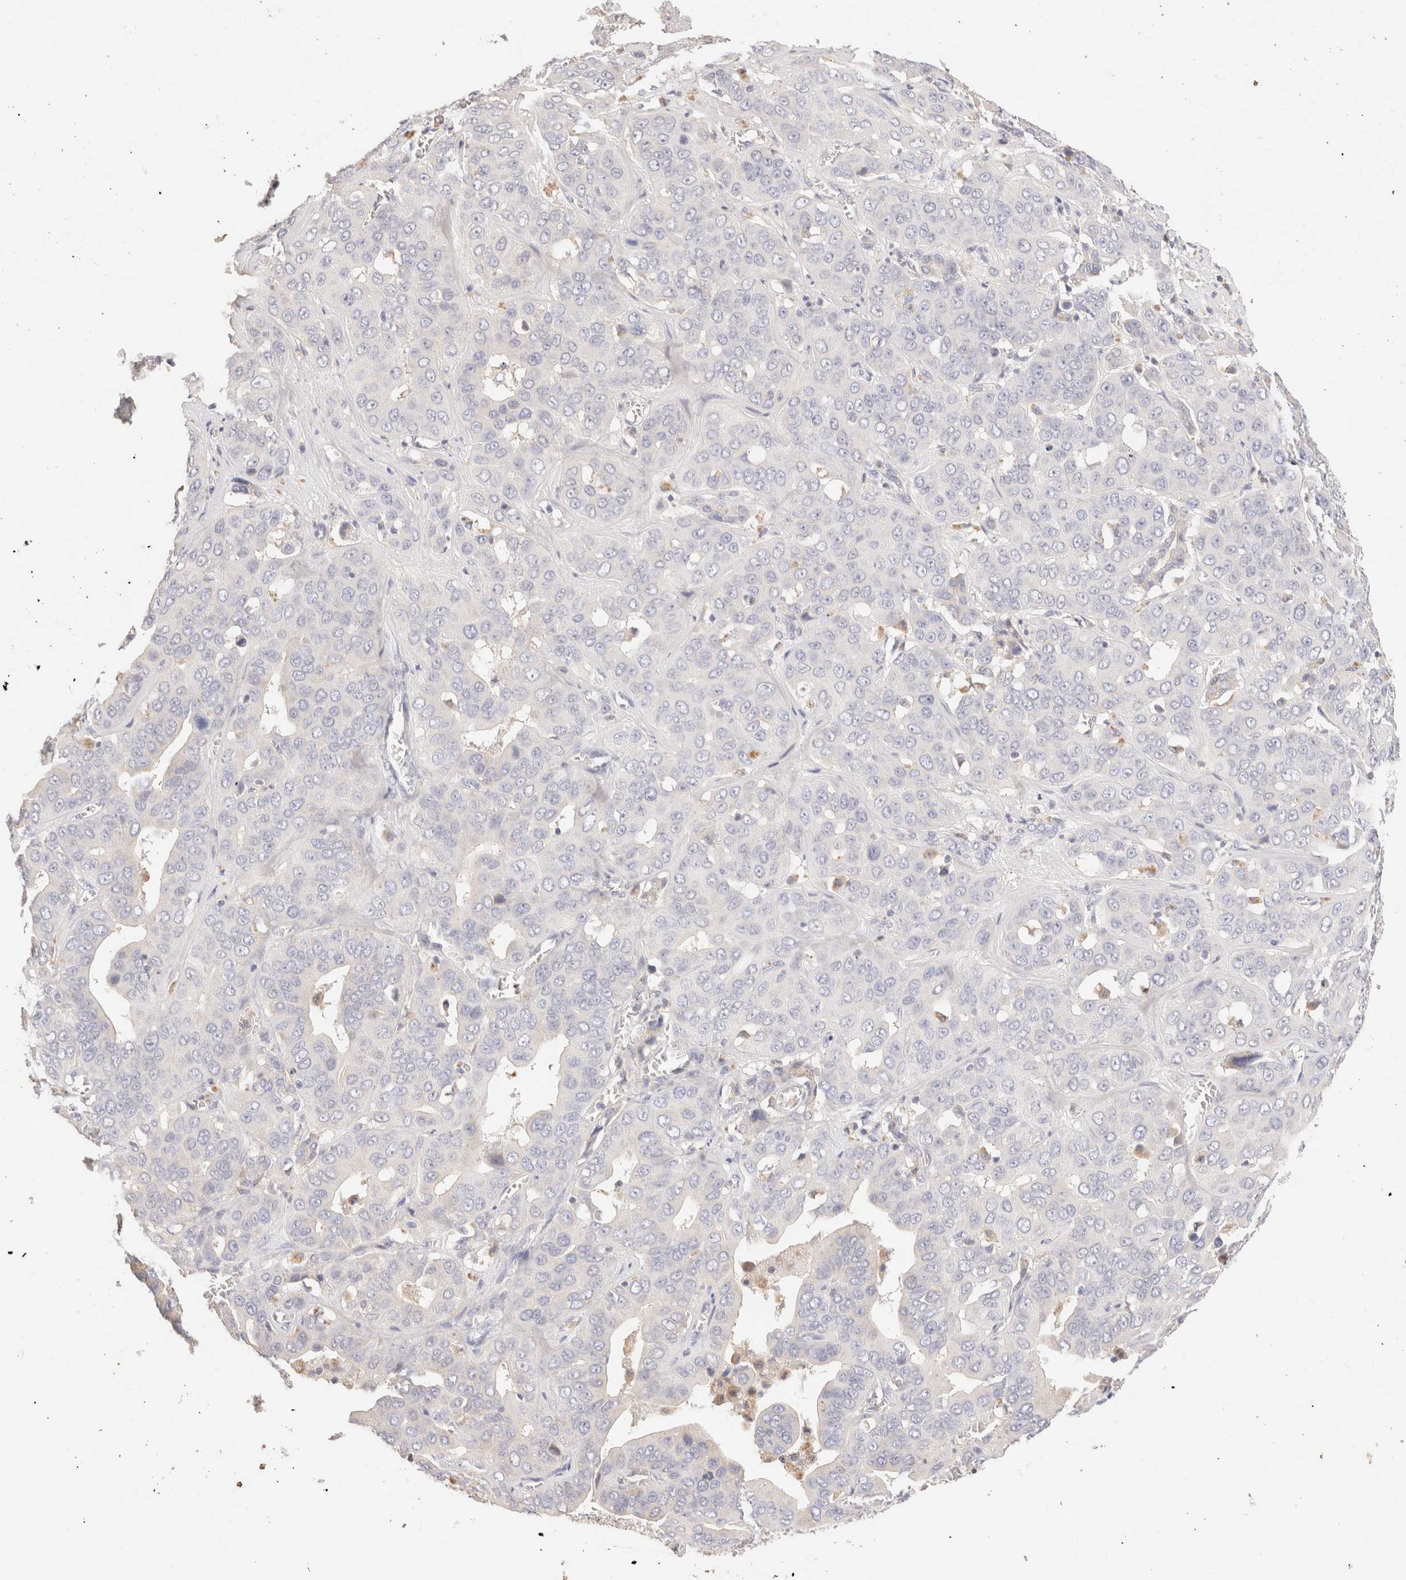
{"staining": {"intensity": "negative", "quantity": "none", "location": "none"}, "tissue": "liver cancer", "cell_type": "Tumor cells", "image_type": "cancer", "snomed": [{"axis": "morphology", "description": "Cholangiocarcinoma"}, {"axis": "topography", "description": "Liver"}], "caption": "This is an immunohistochemistry histopathology image of human liver cholangiocarcinoma. There is no expression in tumor cells.", "gene": "SCGB2A2", "patient": {"sex": "female", "age": 52}}